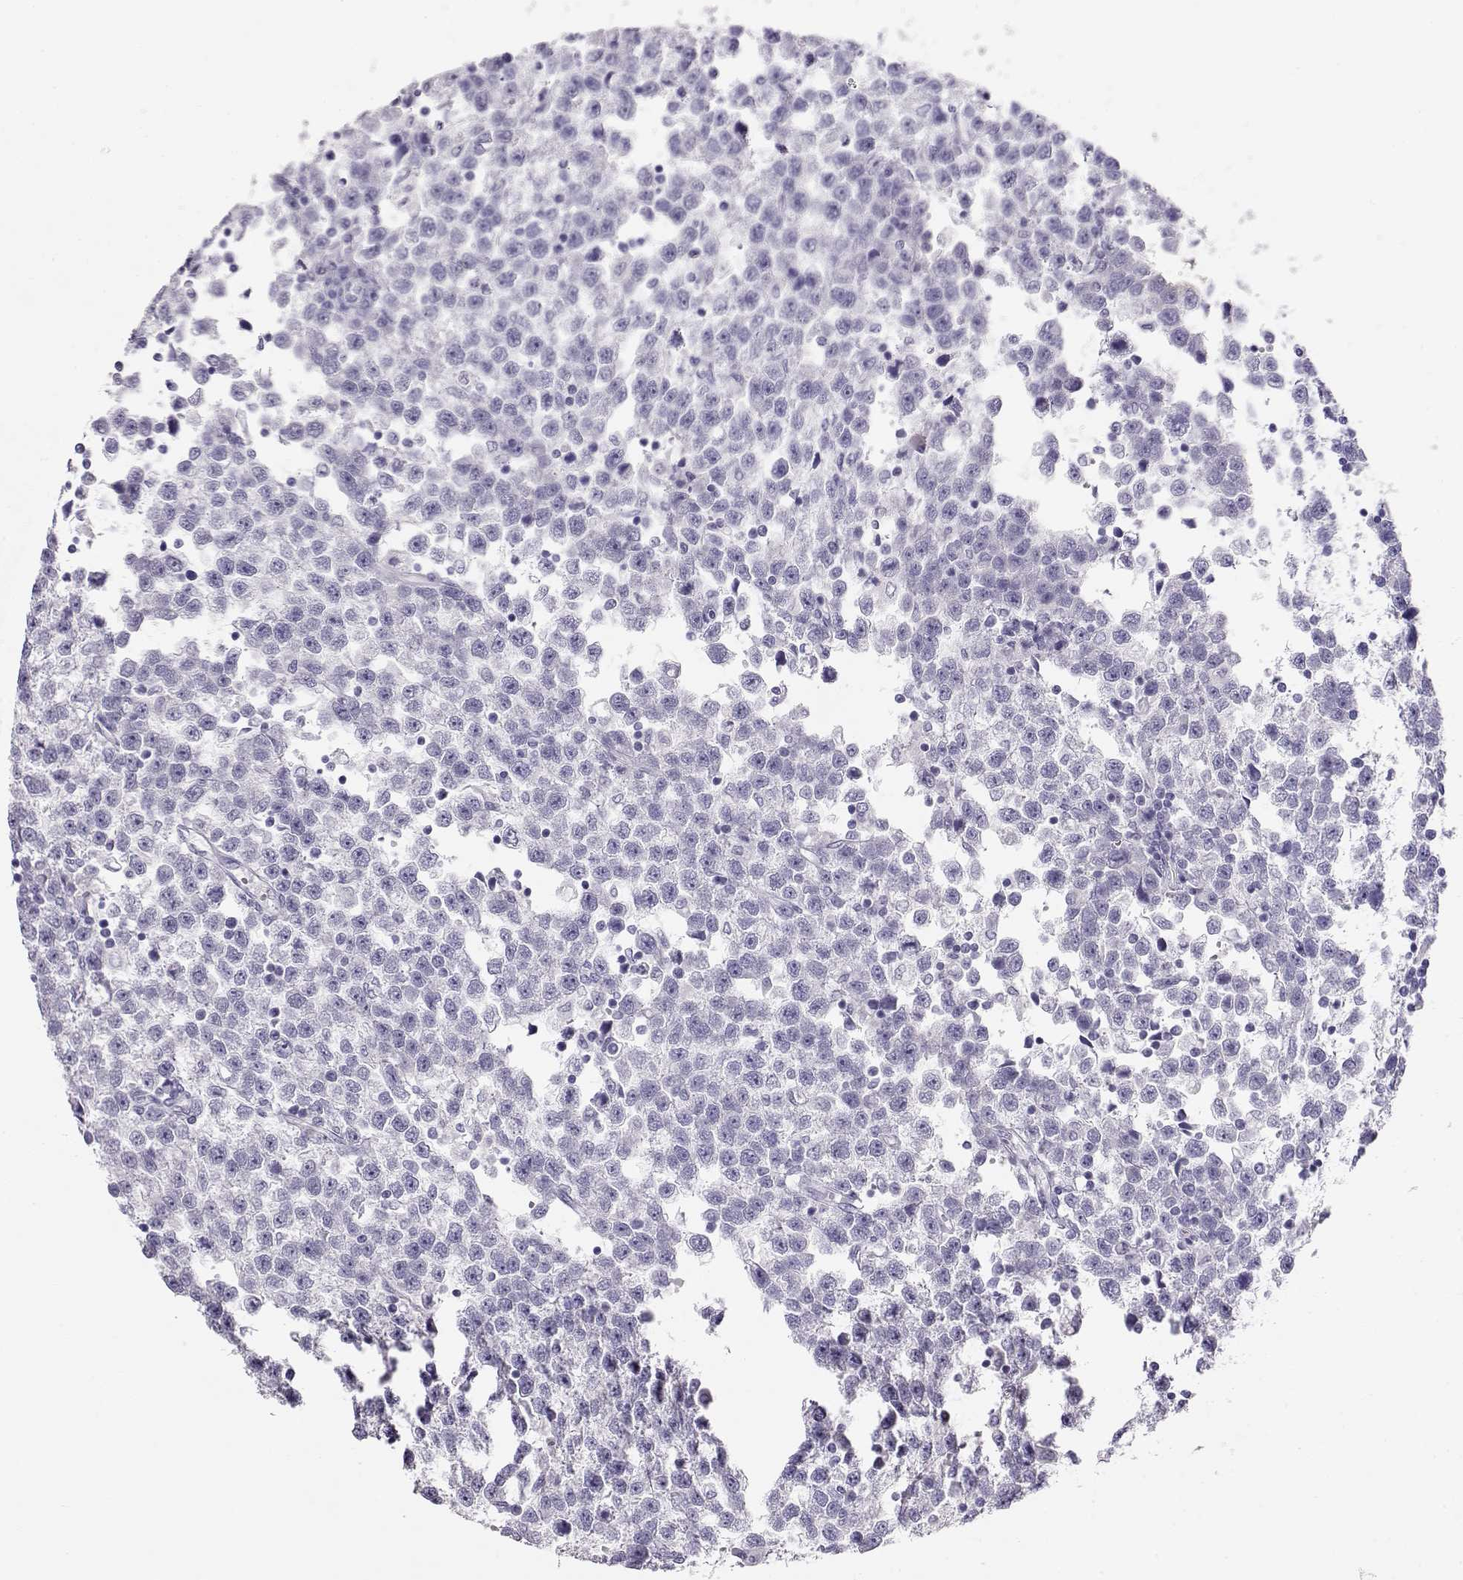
{"staining": {"intensity": "negative", "quantity": "none", "location": "none"}, "tissue": "testis cancer", "cell_type": "Tumor cells", "image_type": "cancer", "snomed": [{"axis": "morphology", "description": "Seminoma, NOS"}, {"axis": "topography", "description": "Testis"}], "caption": "A photomicrograph of testis seminoma stained for a protein displays no brown staining in tumor cells.", "gene": "ACTN2", "patient": {"sex": "male", "age": 34}}